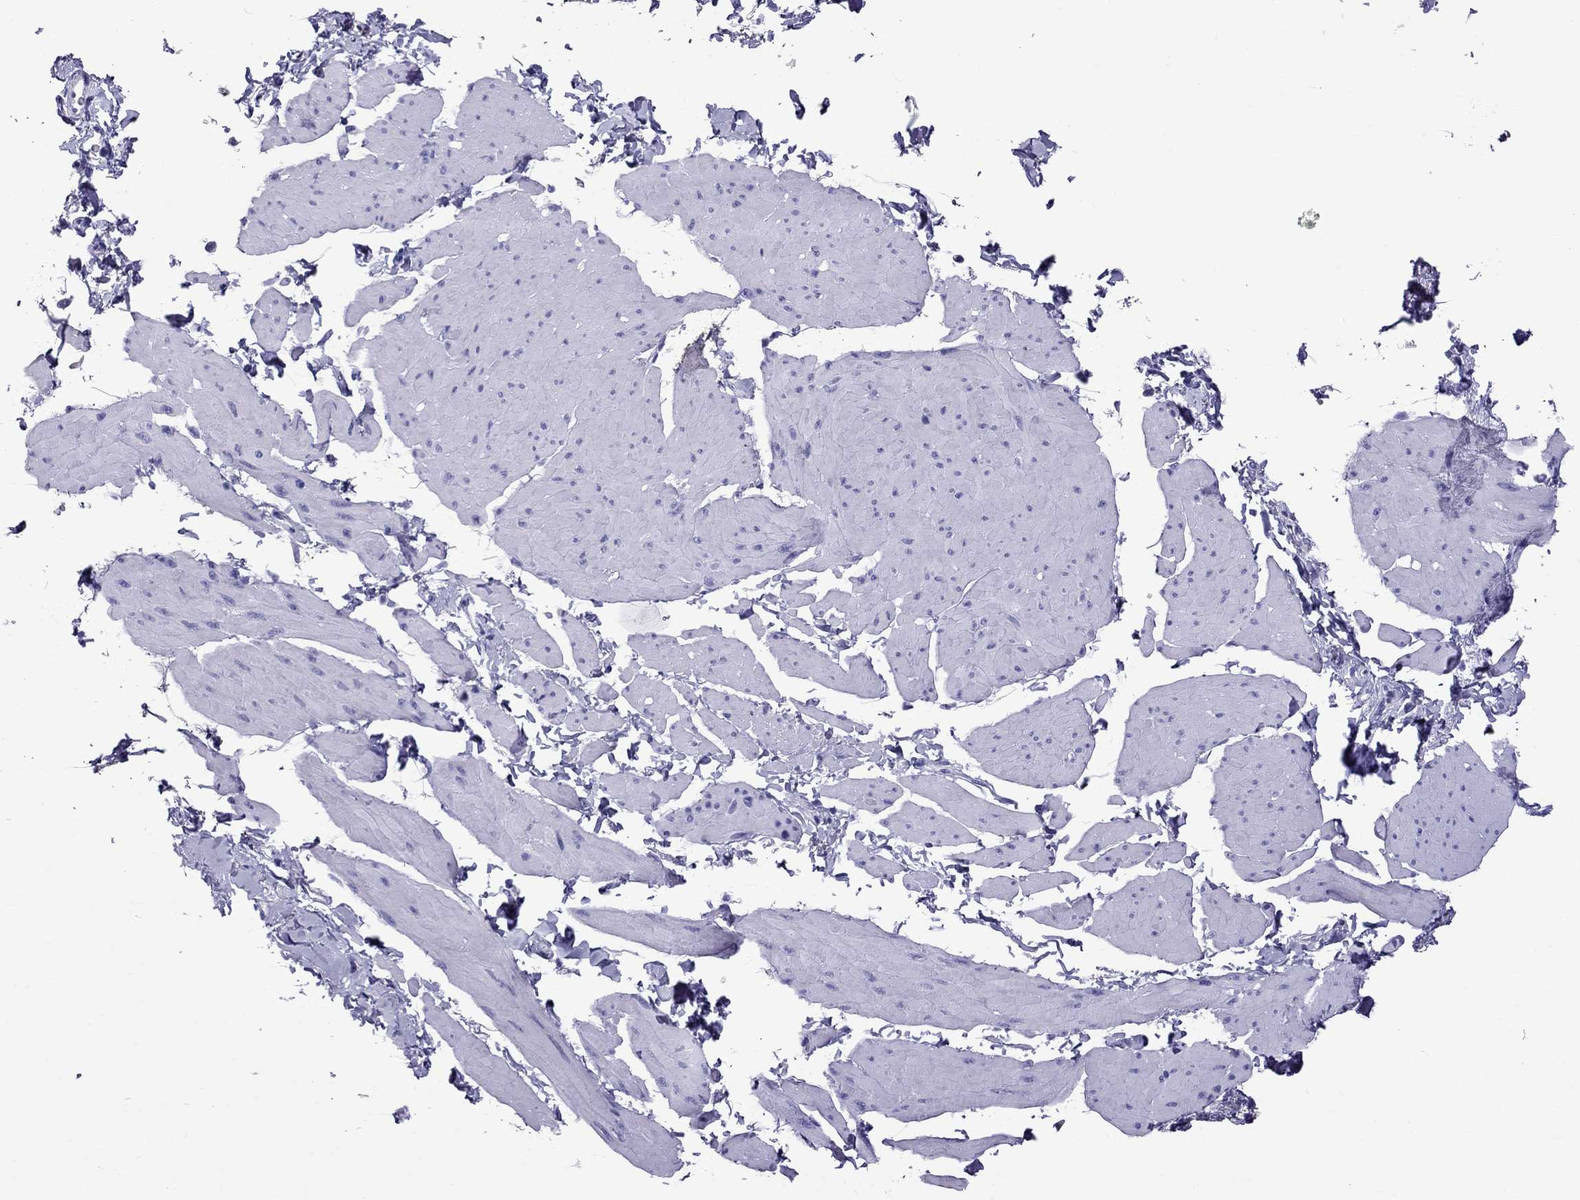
{"staining": {"intensity": "negative", "quantity": "none", "location": "none"}, "tissue": "smooth muscle", "cell_type": "Smooth muscle cells", "image_type": "normal", "snomed": [{"axis": "morphology", "description": "Normal tissue, NOS"}, {"axis": "topography", "description": "Adipose tissue"}, {"axis": "topography", "description": "Smooth muscle"}, {"axis": "topography", "description": "Peripheral nerve tissue"}], "caption": "An immunohistochemistry histopathology image of benign smooth muscle is shown. There is no staining in smooth muscle cells of smooth muscle. (IHC, brightfield microscopy, high magnification).", "gene": "SCART1", "patient": {"sex": "male", "age": 83}}